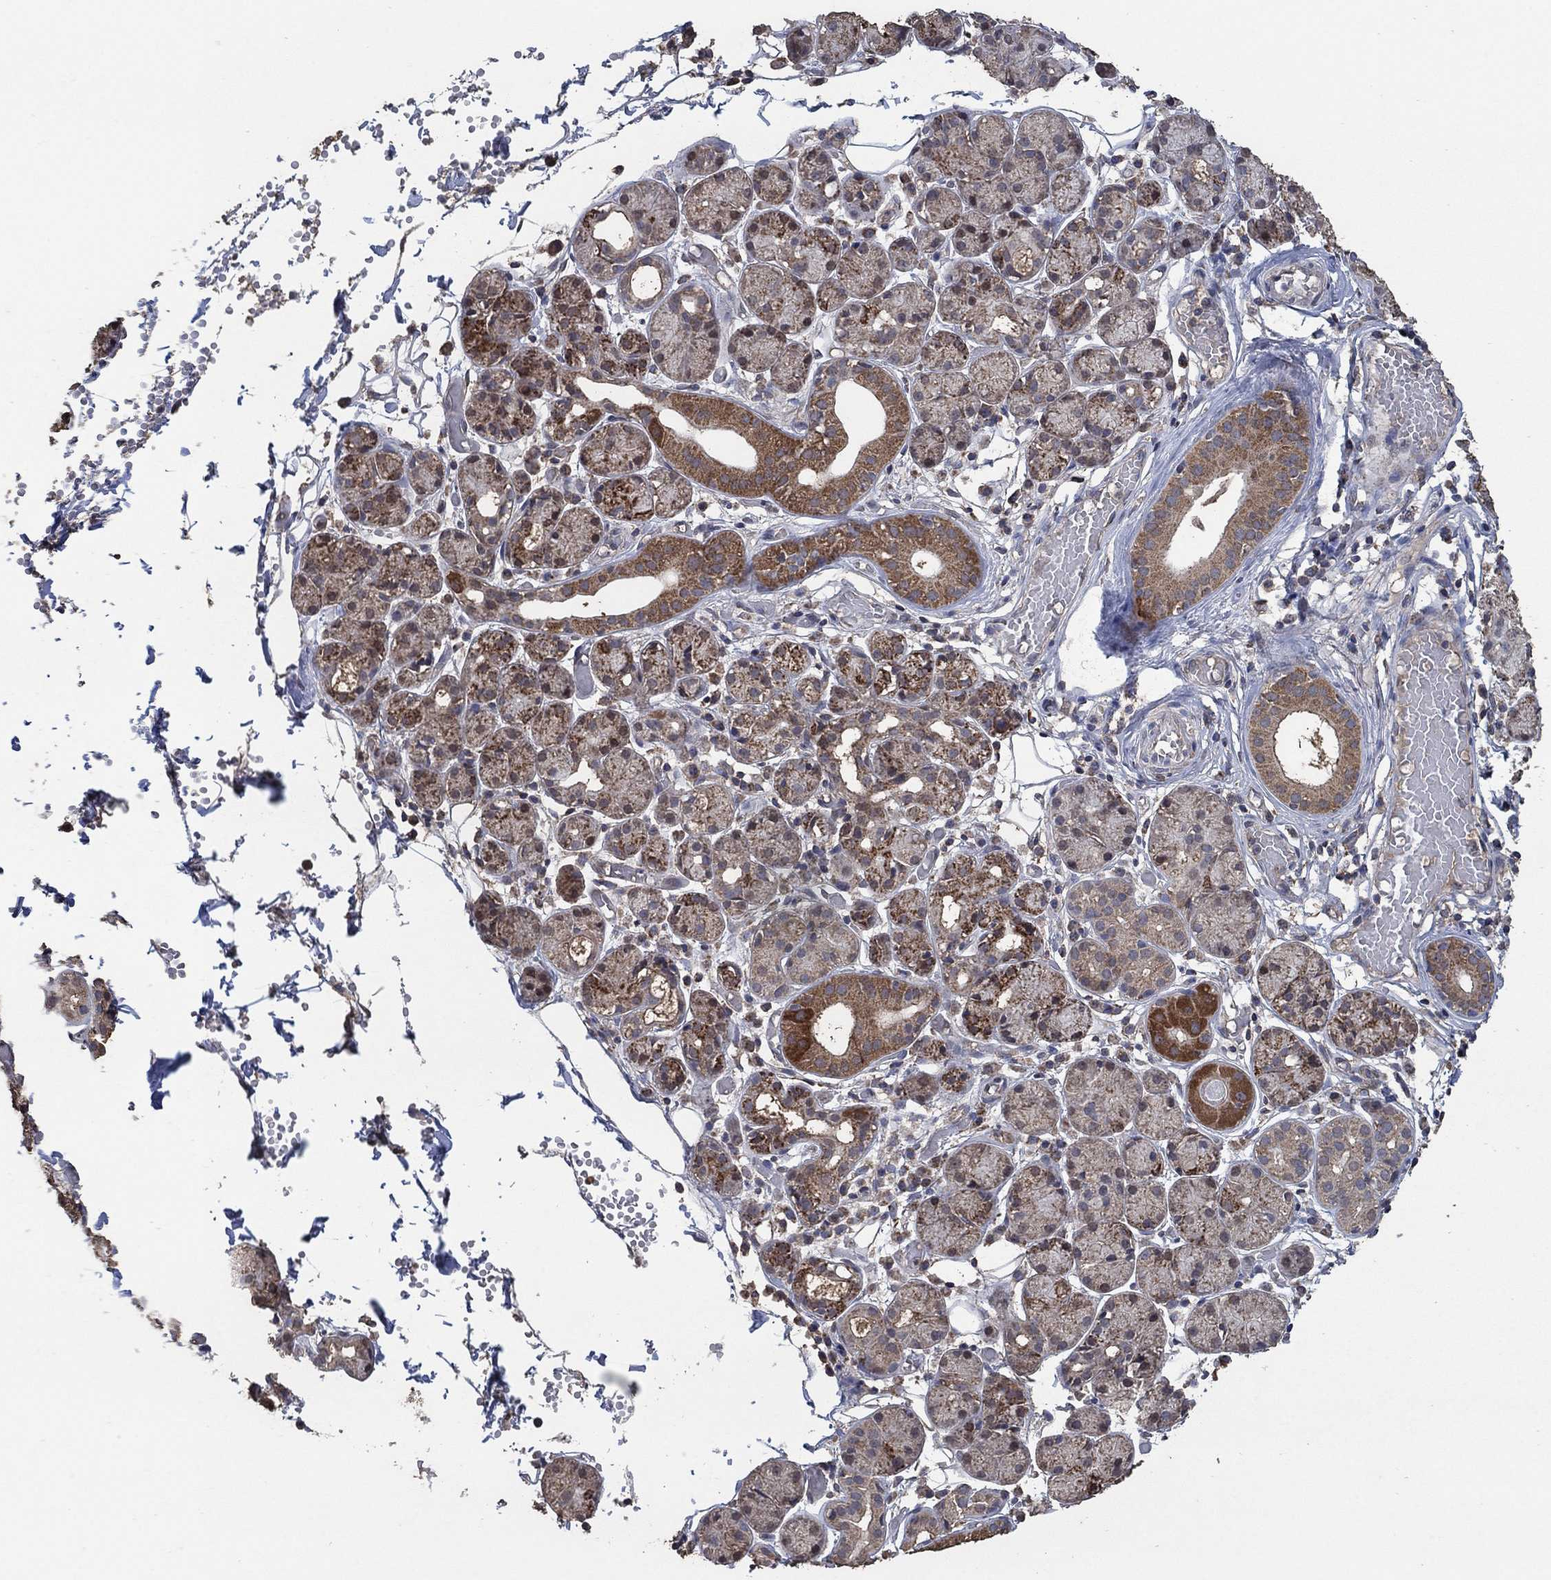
{"staining": {"intensity": "strong", "quantity": "25%-75%", "location": "cytoplasmic/membranous"}, "tissue": "salivary gland", "cell_type": "Glandular cells", "image_type": "normal", "snomed": [{"axis": "morphology", "description": "Normal tissue, NOS"}, {"axis": "topography", "description": "Salivary gland"}, {"axis": "topography", "description": "Peripheral nerve tissue"}], "caption": "Benign salivary gland reveals strong cytoplasmic/membranous staining in approximately 25%-75% of glandular cells, visualized by immunohistochemistry.", "gene": "MRPS24", "patient": {"sex": "male", "age": 71}}